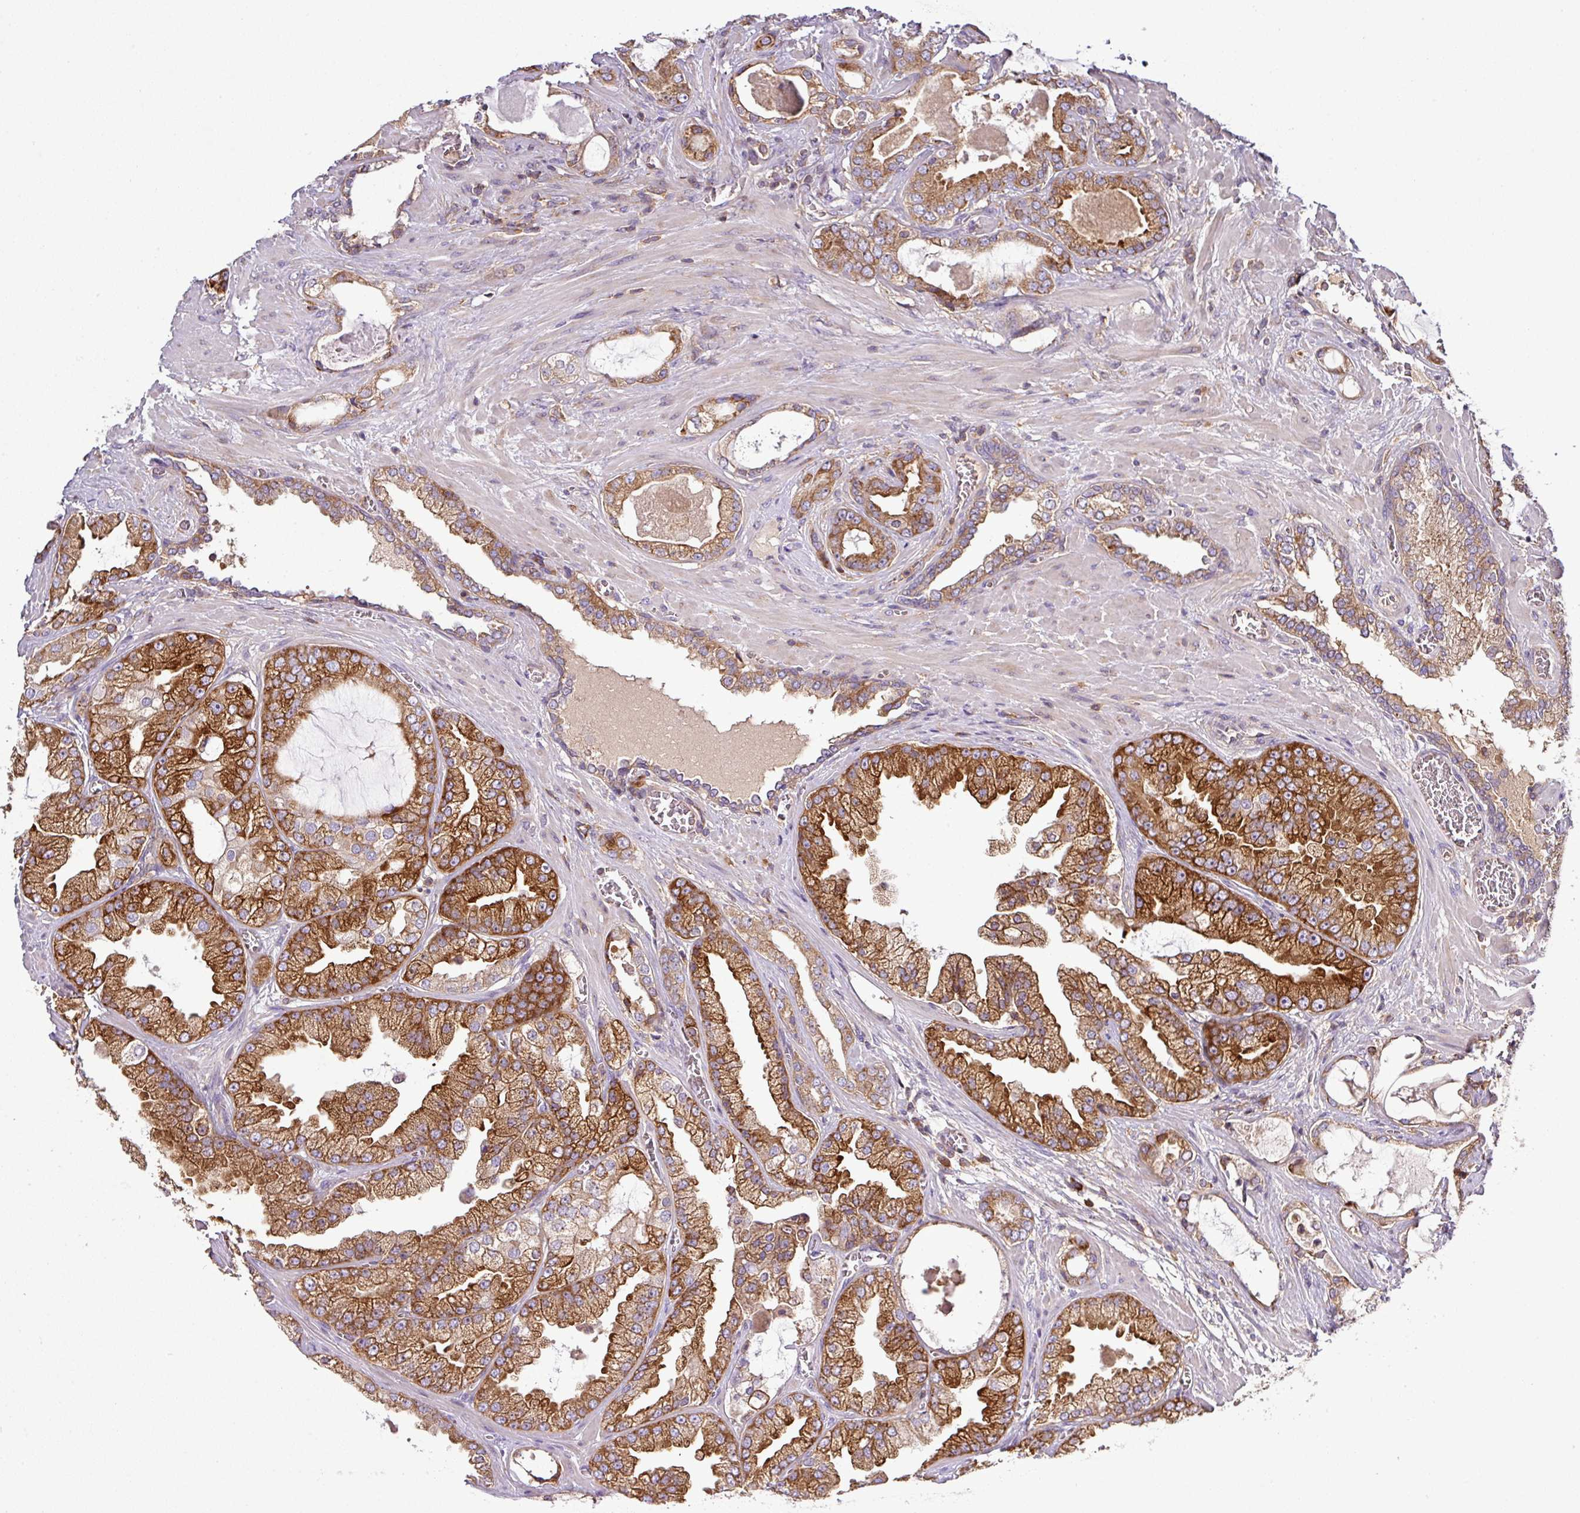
{"staining": {"intensity": "moderate", "quantity": ">75%", "location": "cytoplasmic/membranous"}, "tissue": "prostate cancer", "cell_type": "Tumor cells", "image_type": "cancer", "snomed": [{"axis": "morphology", "description": "Adenocarcinoma, Low grade"}, {"axis": "topography", "description": "Prostate"}], "caption": "The immunohistochemical stain labels moderate cytoplasmic/membranous expression in tumor cells of prostate cancer (adenocarcinoma (low-grade)) tissue.", "gene": "LRRC74B", "patient": {"sex": "male", "age": 57}}